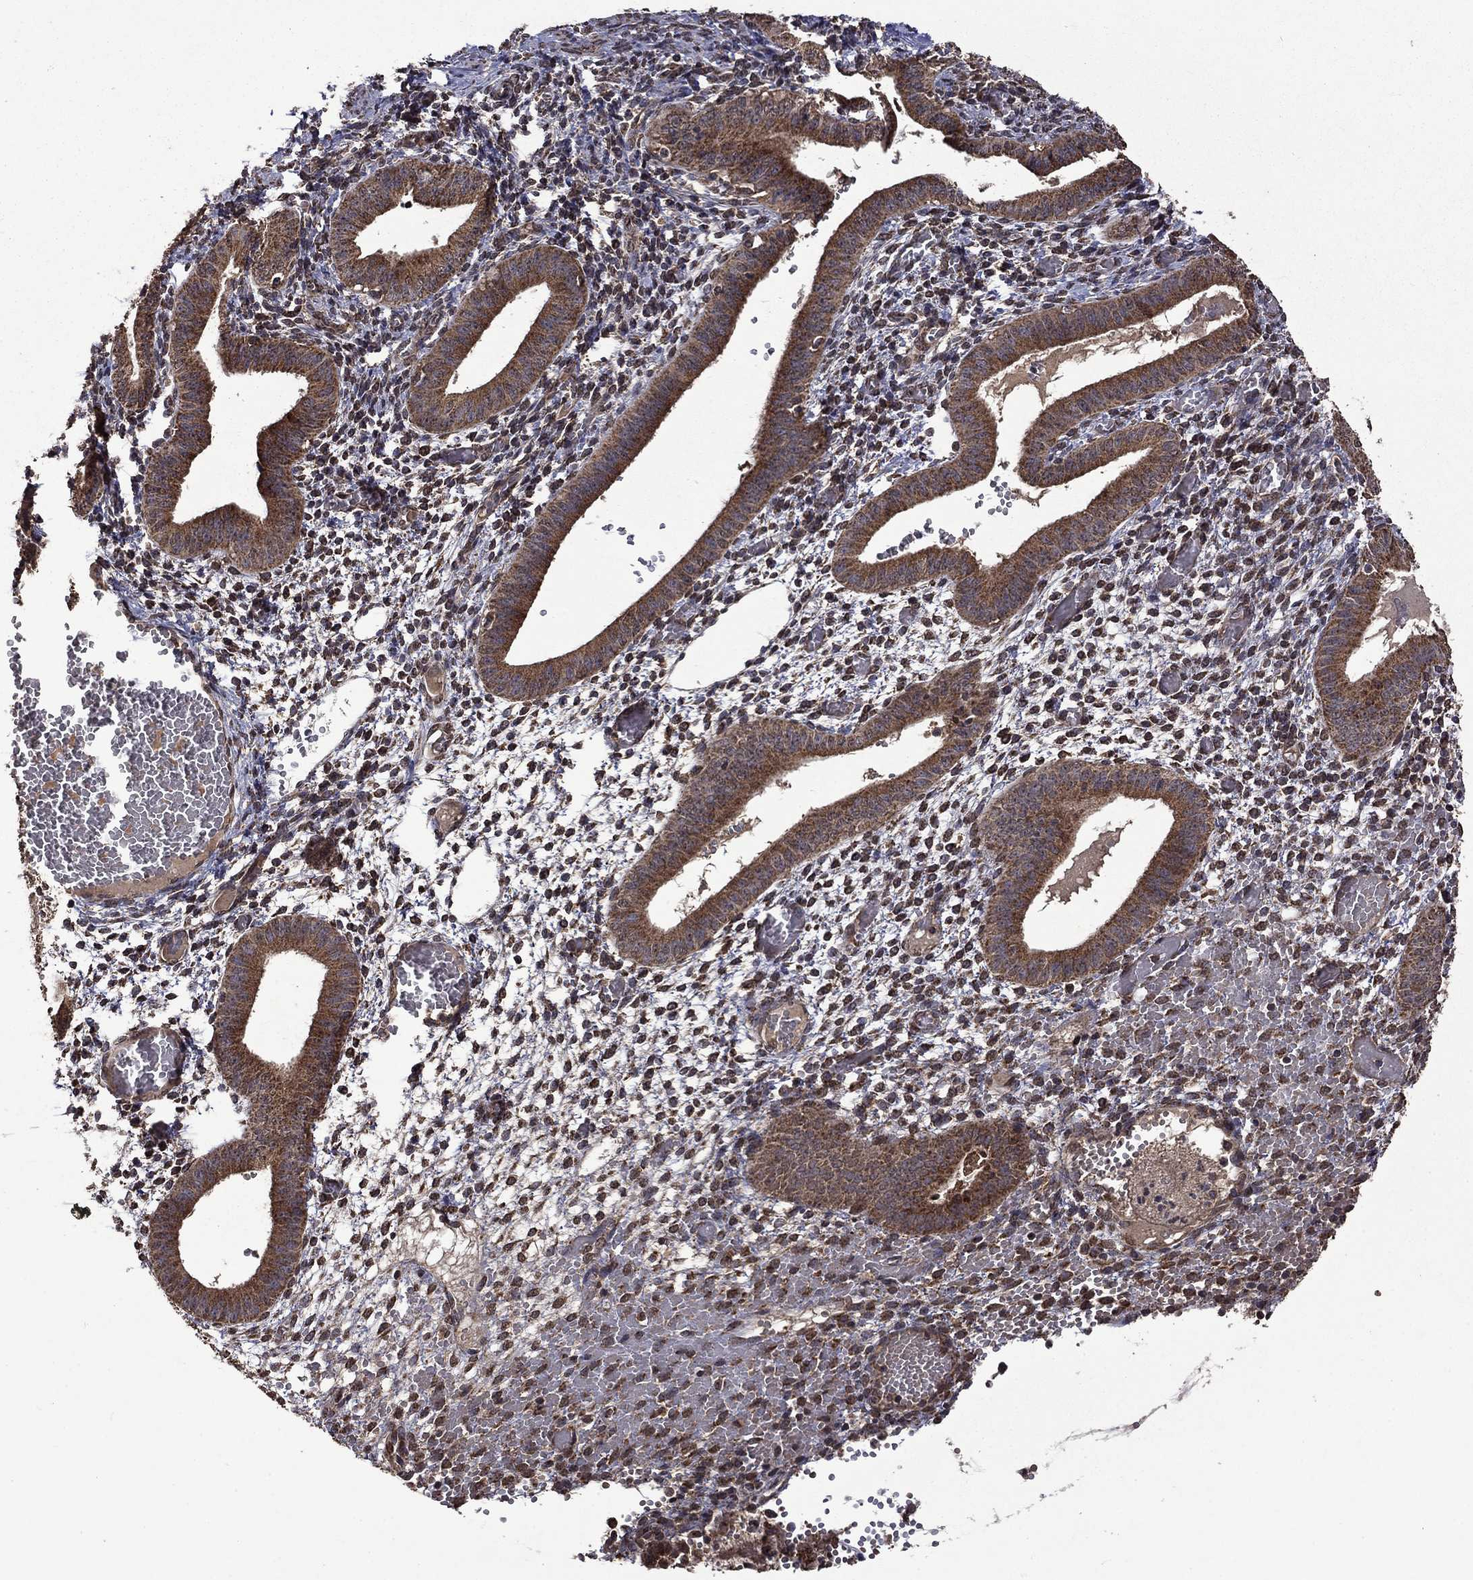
{"staining": {"intensity": "strong", "quantity": ">75%", "location": "cytoplasmic/membranous"}, "tissue": "endometrium", "cell_type": "Cells in endometrial stroma", "image_type": "normal", "snomed": [{"axis": "morphology", "description": "Normal tissue, NOS"}, {"axis": "topography", "description": "Endometrium"}], "caption": "Immunohistochemical staining of benign human endometrium demonstrates >75% levels of strong cytoplasmic/membranous protein expression in approximately >75% of cells in endometrial stroma. The staining was performed using DAB (3,3'-diaminobenzidine), with brown indicating positive protein expression. Nuclei are stained blue with hematoxylin.", "gene": "ITM2B", "patient": {"sex": "female", "age": 42}}